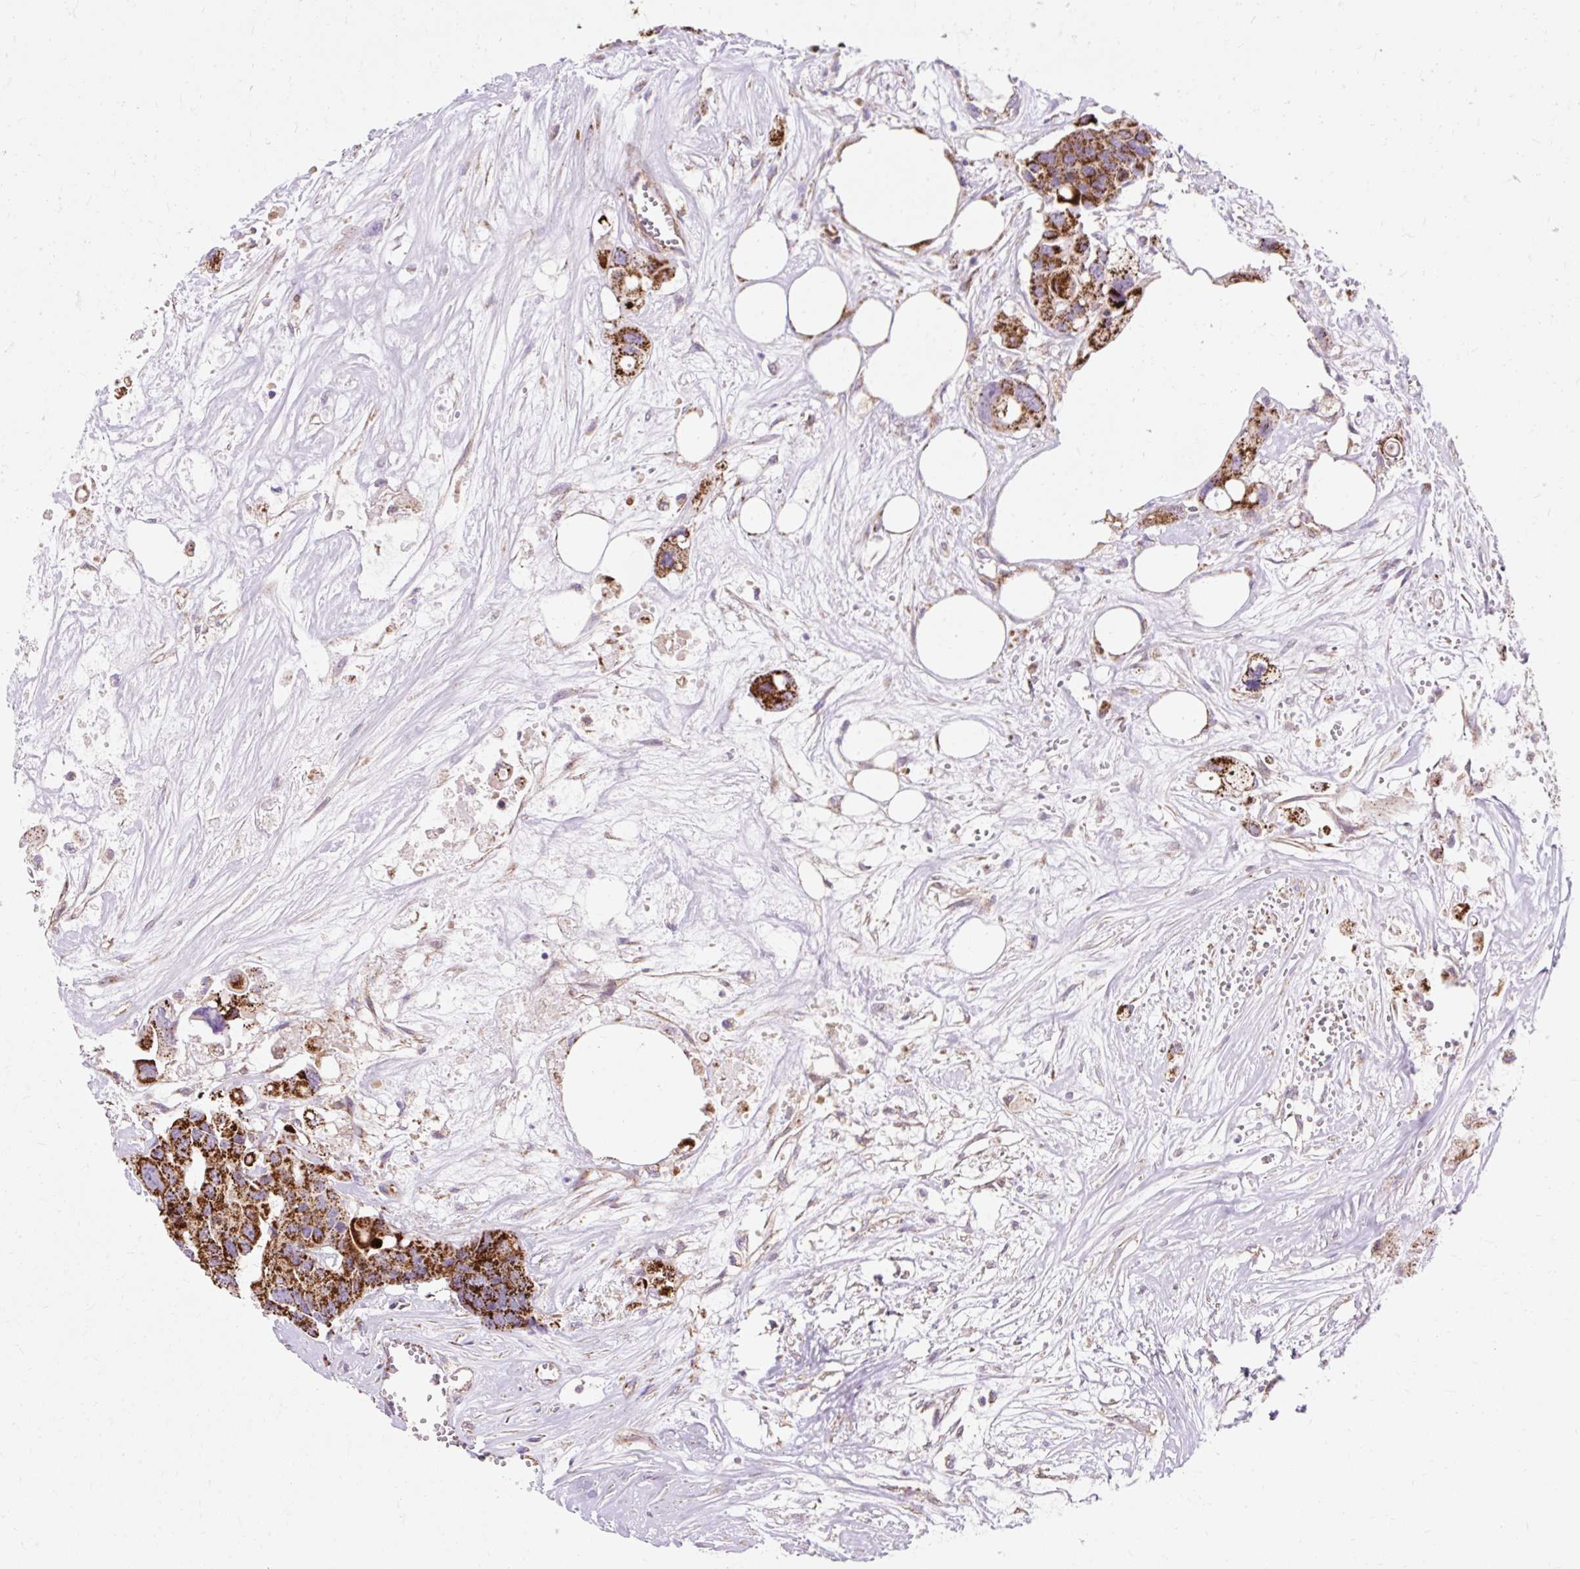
{"staining": {"intensity": "strong", "quantity": ">75%", "location": "cytoplasmic/membranous"}, "tissue": "colorectal cancer", "cell_type": "Tumor cells", "image_type": "cancer", "snomed": [{"axis": "morphology", "description": "Adenocarcinoma, NOS"}, {"axis": "topography", "description": "Colon"}], "caption": "Colorectal adenocarcinoma stained for a protein exhibits strong cytoplasmic/membranous positivity in tumor cells.", "gene": "CEP290", "patient": {"sex": "male", "age": 77}}